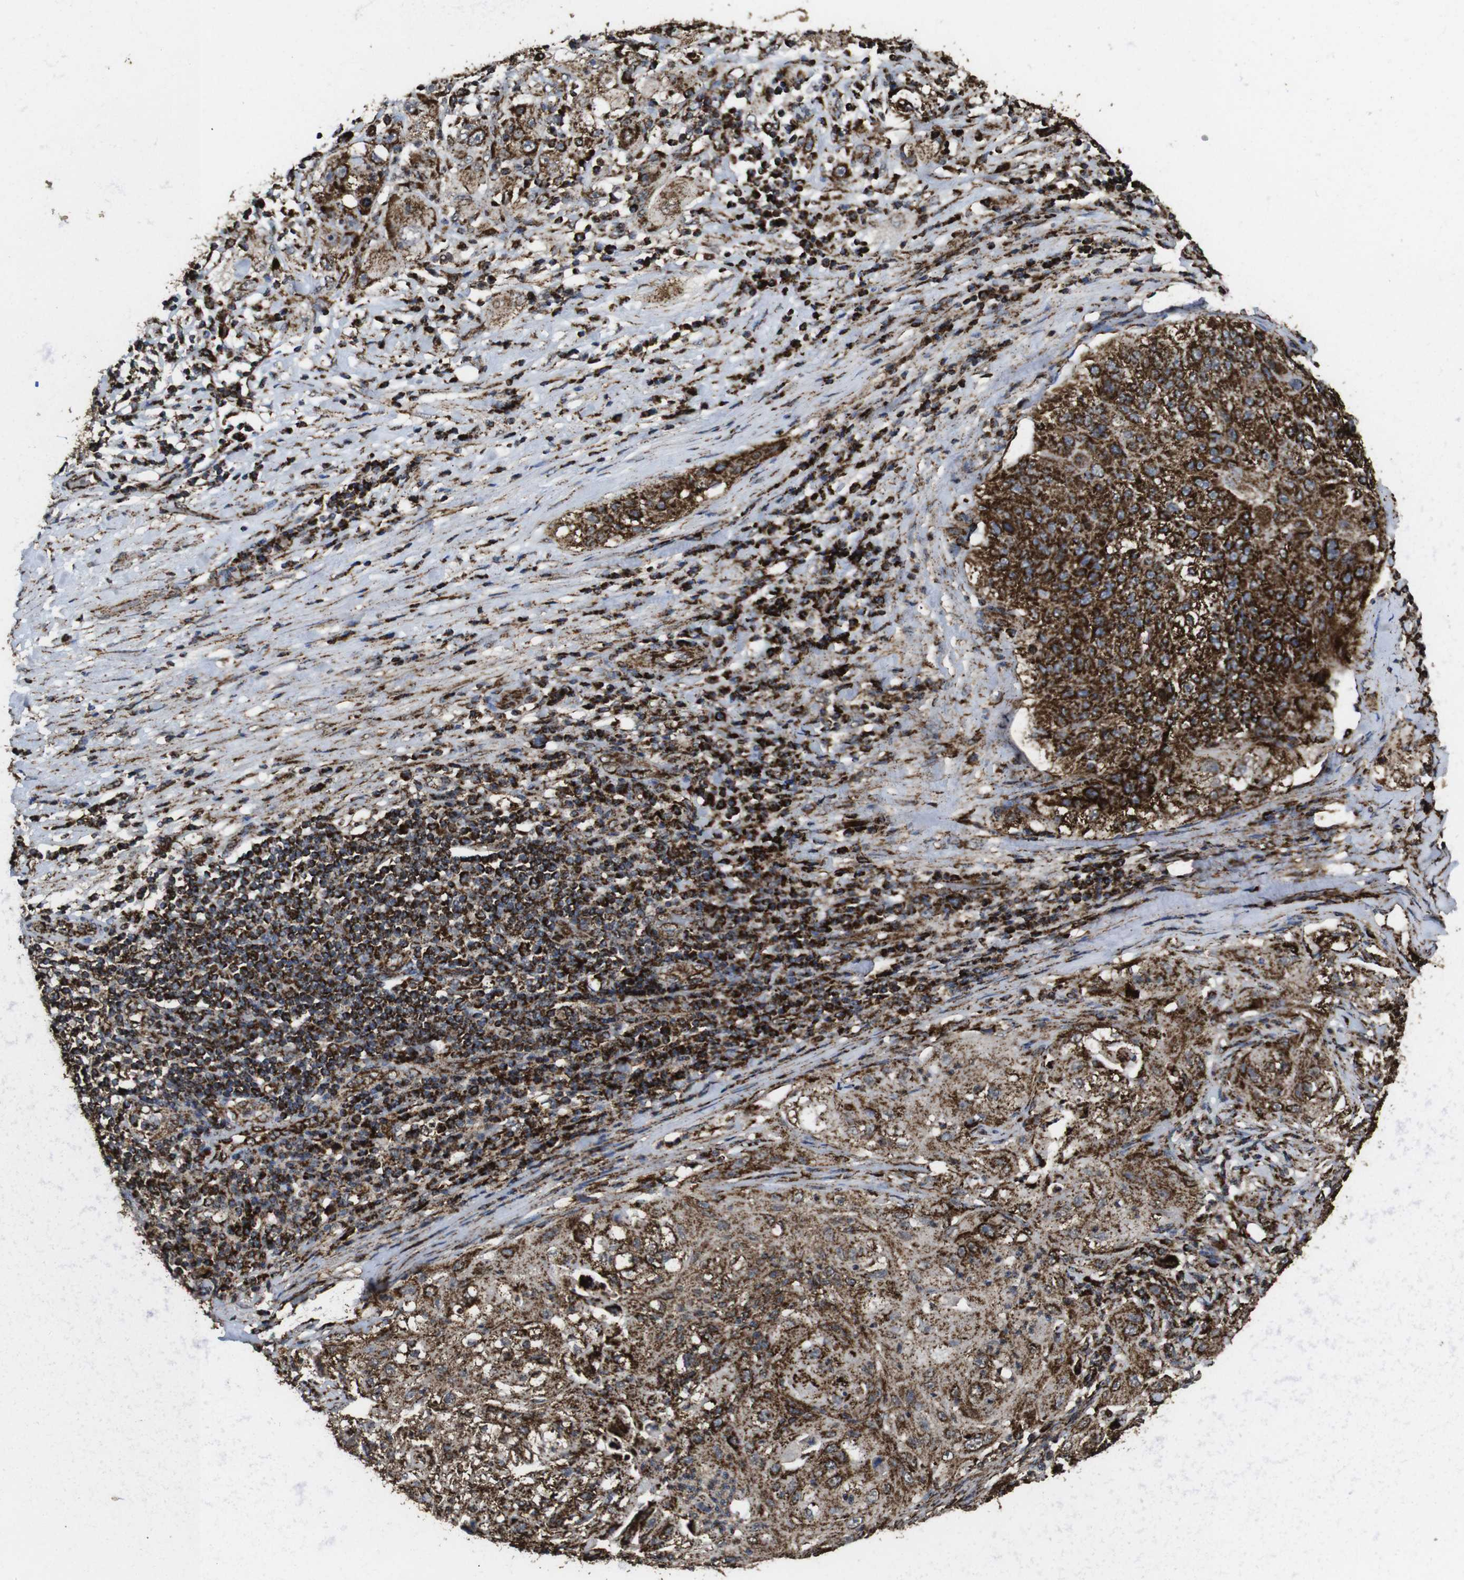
{"staining": {"intensity": "strong", "quantity": ">75%", "location": "cytoplasmic/membranous"}, "tissue": "lung cancer", "cell_type": "Tumor cells", "image_type": "cancer", "snomed": [{"axis": "morphology", "description": "Inflammation, NOS"}, {"axis": "morphology", "description": "Squamous cell carcinoma, NOS"}, {"axis": "topography", "description": "Lymph node"}, {"axis": "topography", "description": "Soft tissue"}, {"axis": "topography", "description": "Lung"}], "caption": "Immunohistochemistry (IHC) image of neoplastic tissue: lung squamous cell carcinoma stained using immunohistochemistry displays high levels of strong protein expression localized specifically in the cytoplasmic/membranous of tumor cells, appearing as a cytoplasmic/membranous brown color.", "gene": "ATP5F1A", "patient": {"sex": "male", "age": 66}}